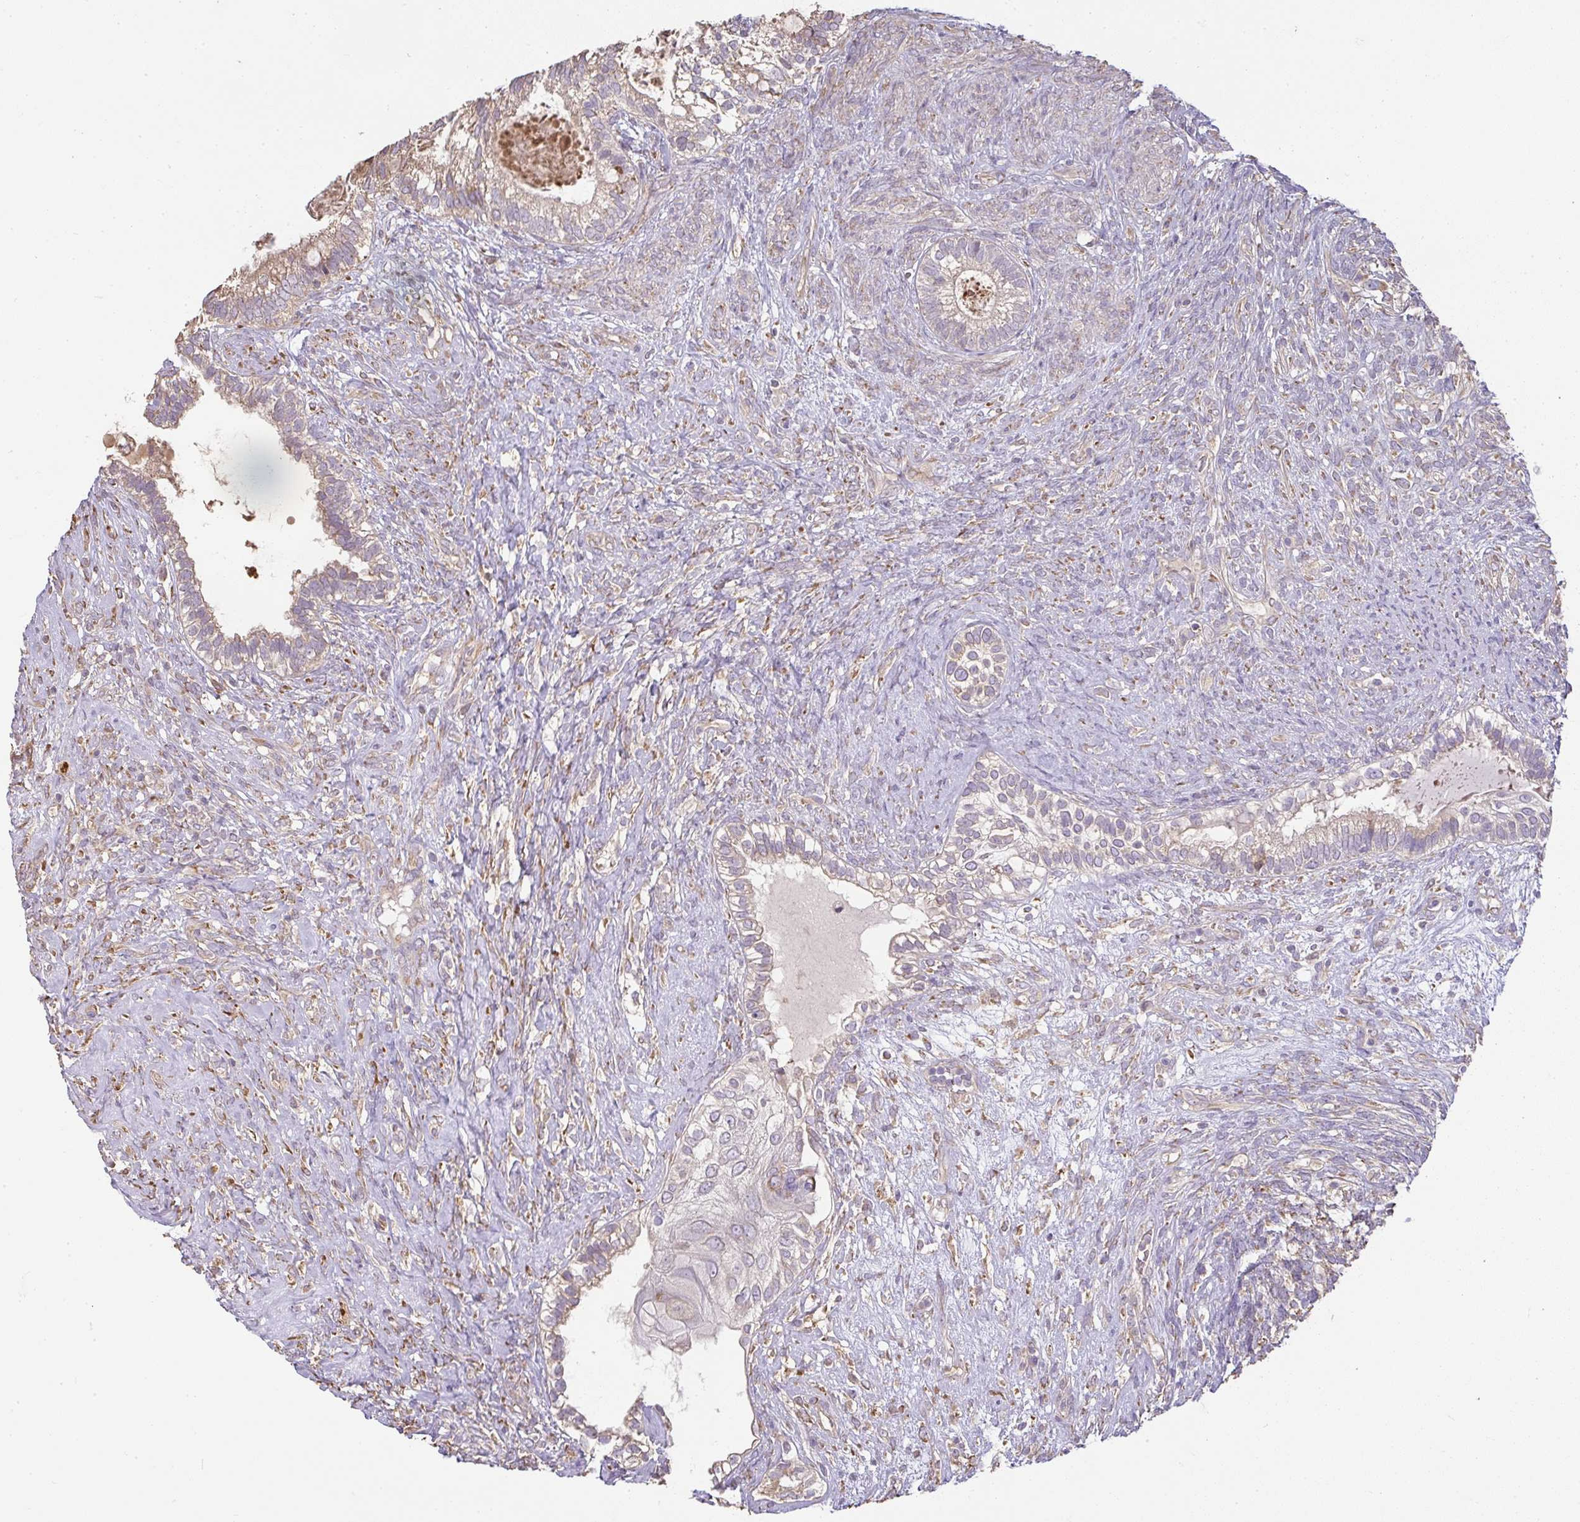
{"staining": {"intensity": "weak", "quantity": "25%-75%", "location": "cytoplasmic/membranous"}, "tissue": "testis cancer", "cell_type": "Tumor cells", "image_type": "cancer", "snomed": [{"axis": "morphology", "description": "Seminoma, NOS"}, {"axis": "morphology", "description": "Carcinoma, Embryonal, NOS"}, {"axis": "topography", "description": "Testis"}], "caption": "A micrograph showing weak cytoplasmic/membranous positivity in approximately 25%-75% of tumor cells in embryonal carcinoma (testis), as visualized by brown immunohistochemical staining.", "gene": "BRINP3", "patient": {"sex": "male", "age": 41}}